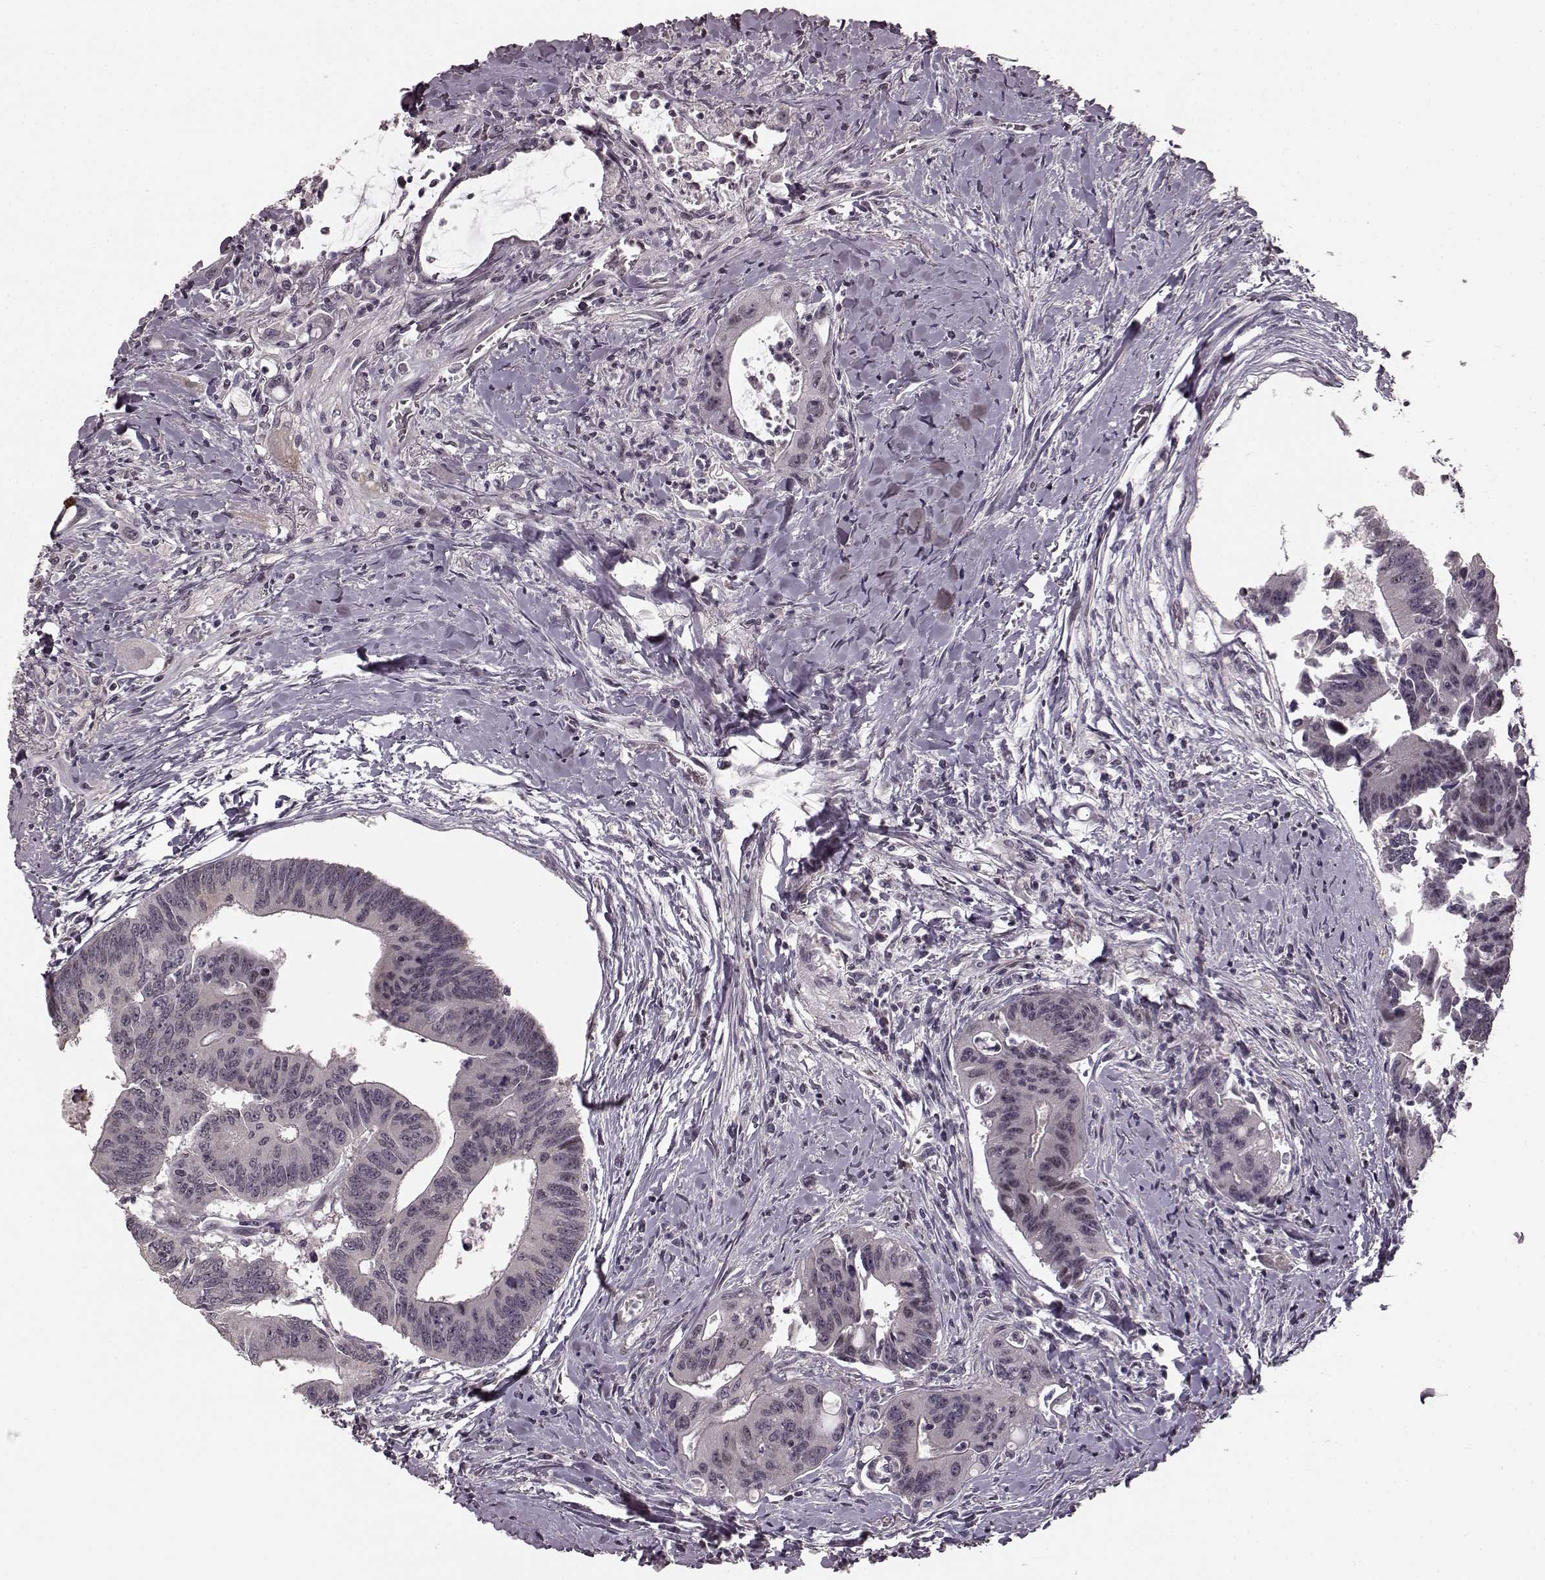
{"staining": {"intensity": "negative", "quantity": "none", "location": "none"}, "tissue": "colorectal cancer", "cell_type": "Tumor cells", "image_type": "cancer", "snomed": [{"axis": "morphology", "description": "Adenocarcinoma, NOS"}, {"axis": "topography", "description": "Rectum"}], "caption": "Human adenocarcinoma (colorectal) stained for a protein using immunohistochemistry shows no positivity in tumor cells.", "gene": "PLCB4", "patient": {"sex": "male", "age": 59}}